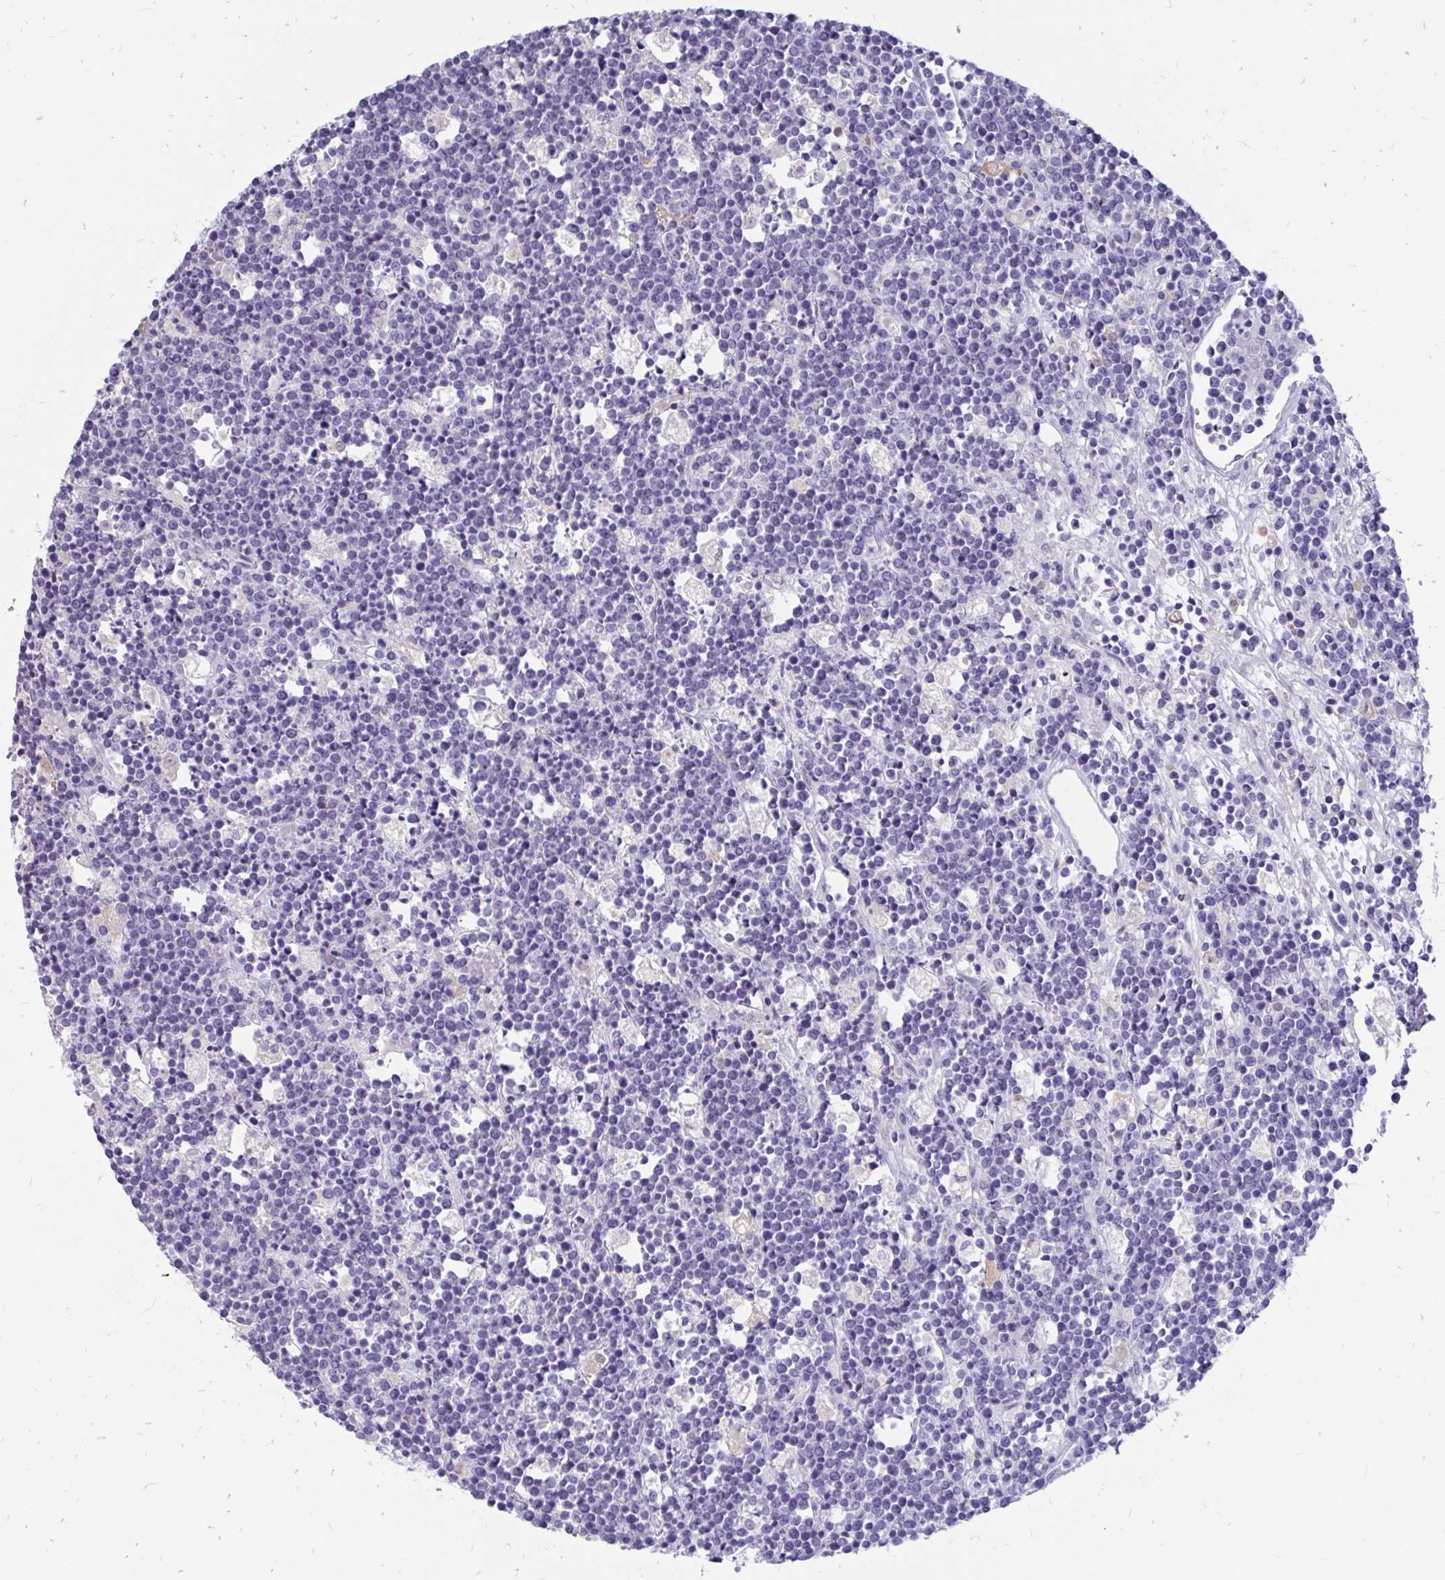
{"staining": {"intensity": "negative", "quantity": "none", "location": "none"}, "tissue": "lymphoma", "cell_type": "Tumor cells", "image_type": "cancer", "snomed": [{"axis": "morphology", "description": "Malignant lymphoma, non-Hodgkin's type, High grade"}, {"axis": "topography", "description": "Ovary"}], "caption": "Immunohistochemical staining of human high-grade malignant lymphoma, non-Hodgkin's type demonstrates no significant positivity in tumor cells.", "gene": "IGSF5", "patient": {"sex": "female", "age": 56}}